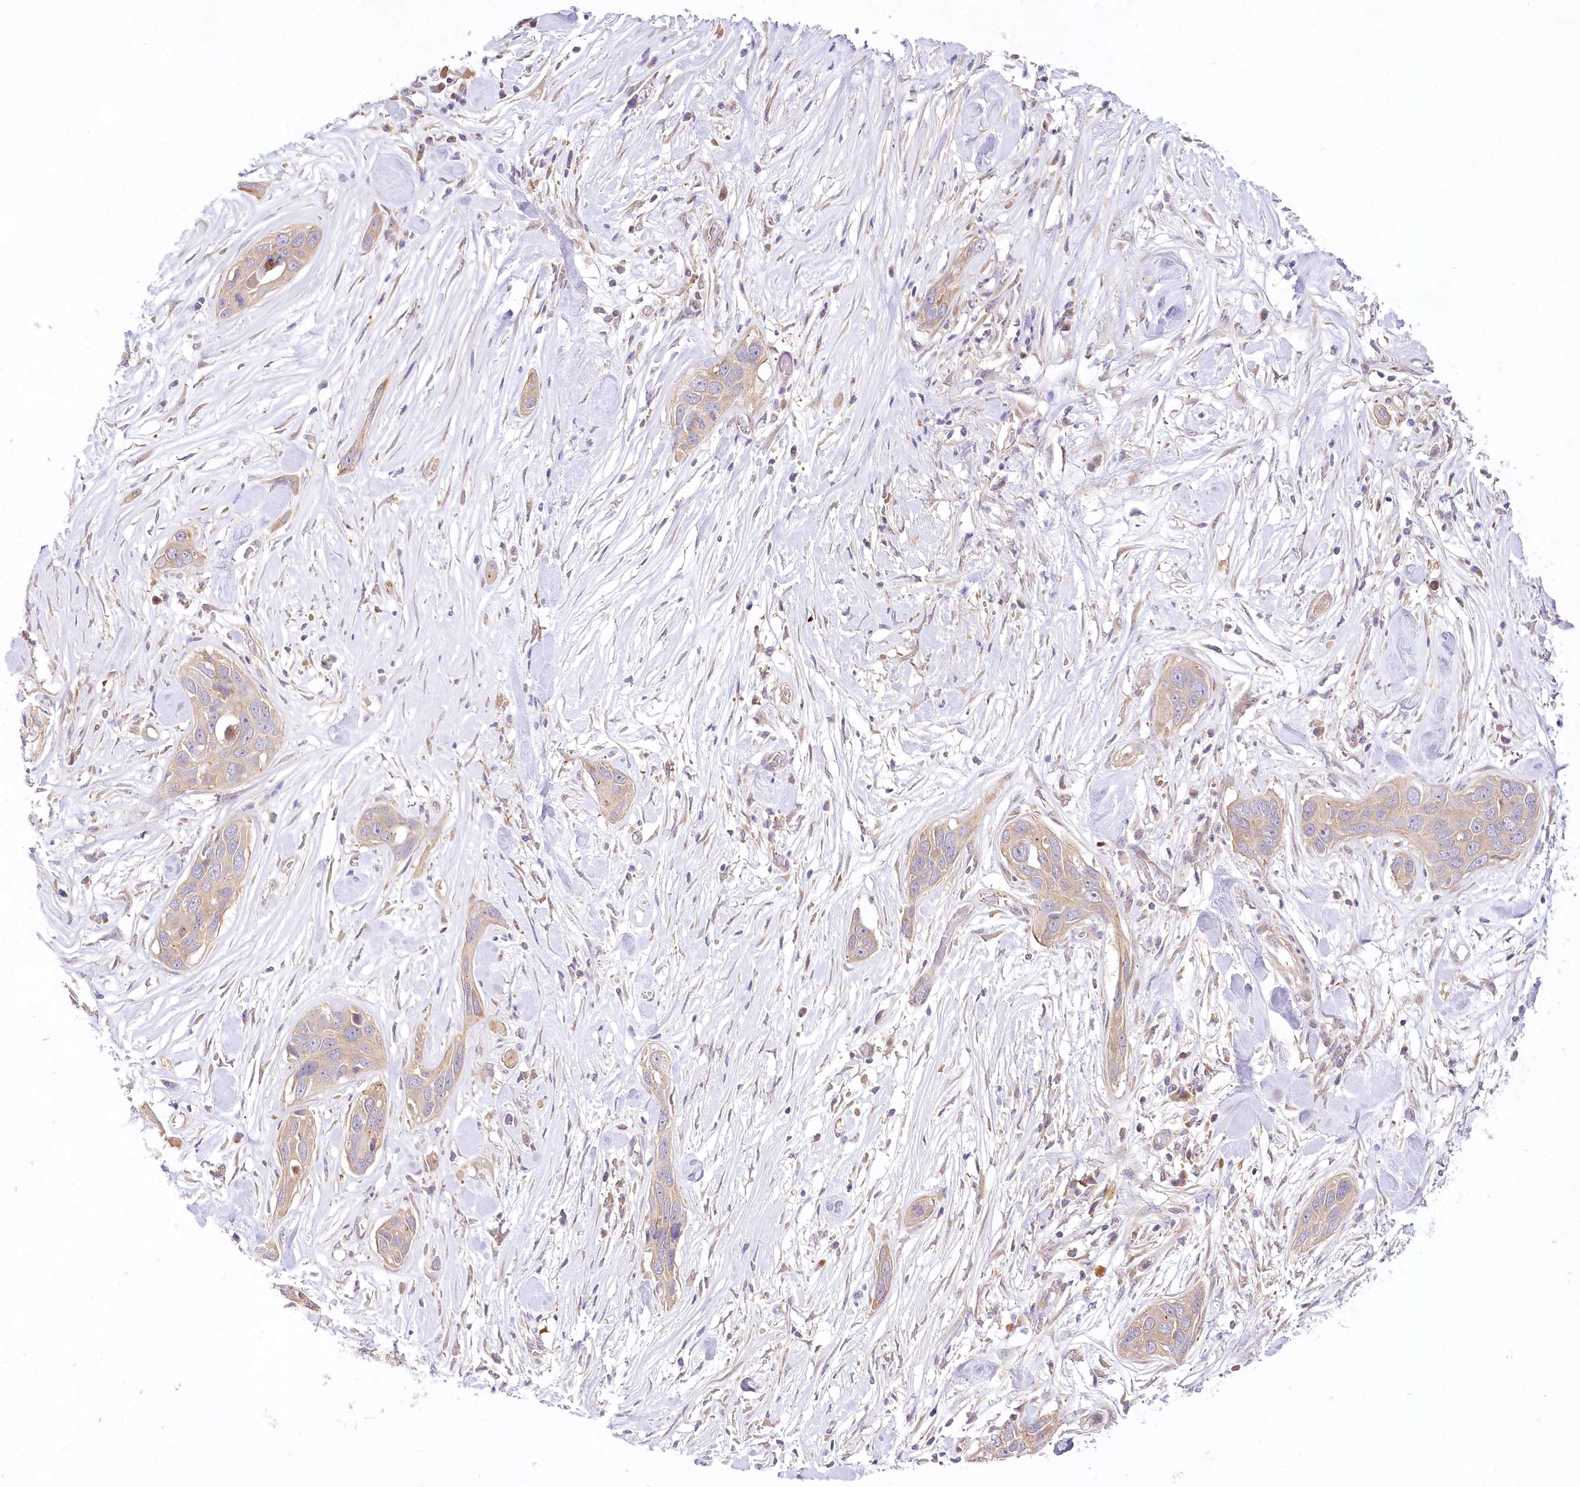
{"staining": {"intensity": "negative", "quantity": "none", "location": "none"}, "tissue": "pancreatic cancer", "cell_type": "Tumor cells", "image_type": "cancer", "snomed": [{"axis": "morphology", "description": "Adenocarcinoma, NOS"}, {"axis": "topography", "description": "Pancreas"}], "caption": "Histopathology image shows no protein positivity in tumor cells of adenocarcinoma (pancreatic) tissue.", "gene": "PYROXD1", "patient": {"sex": "female", "age": 60}}